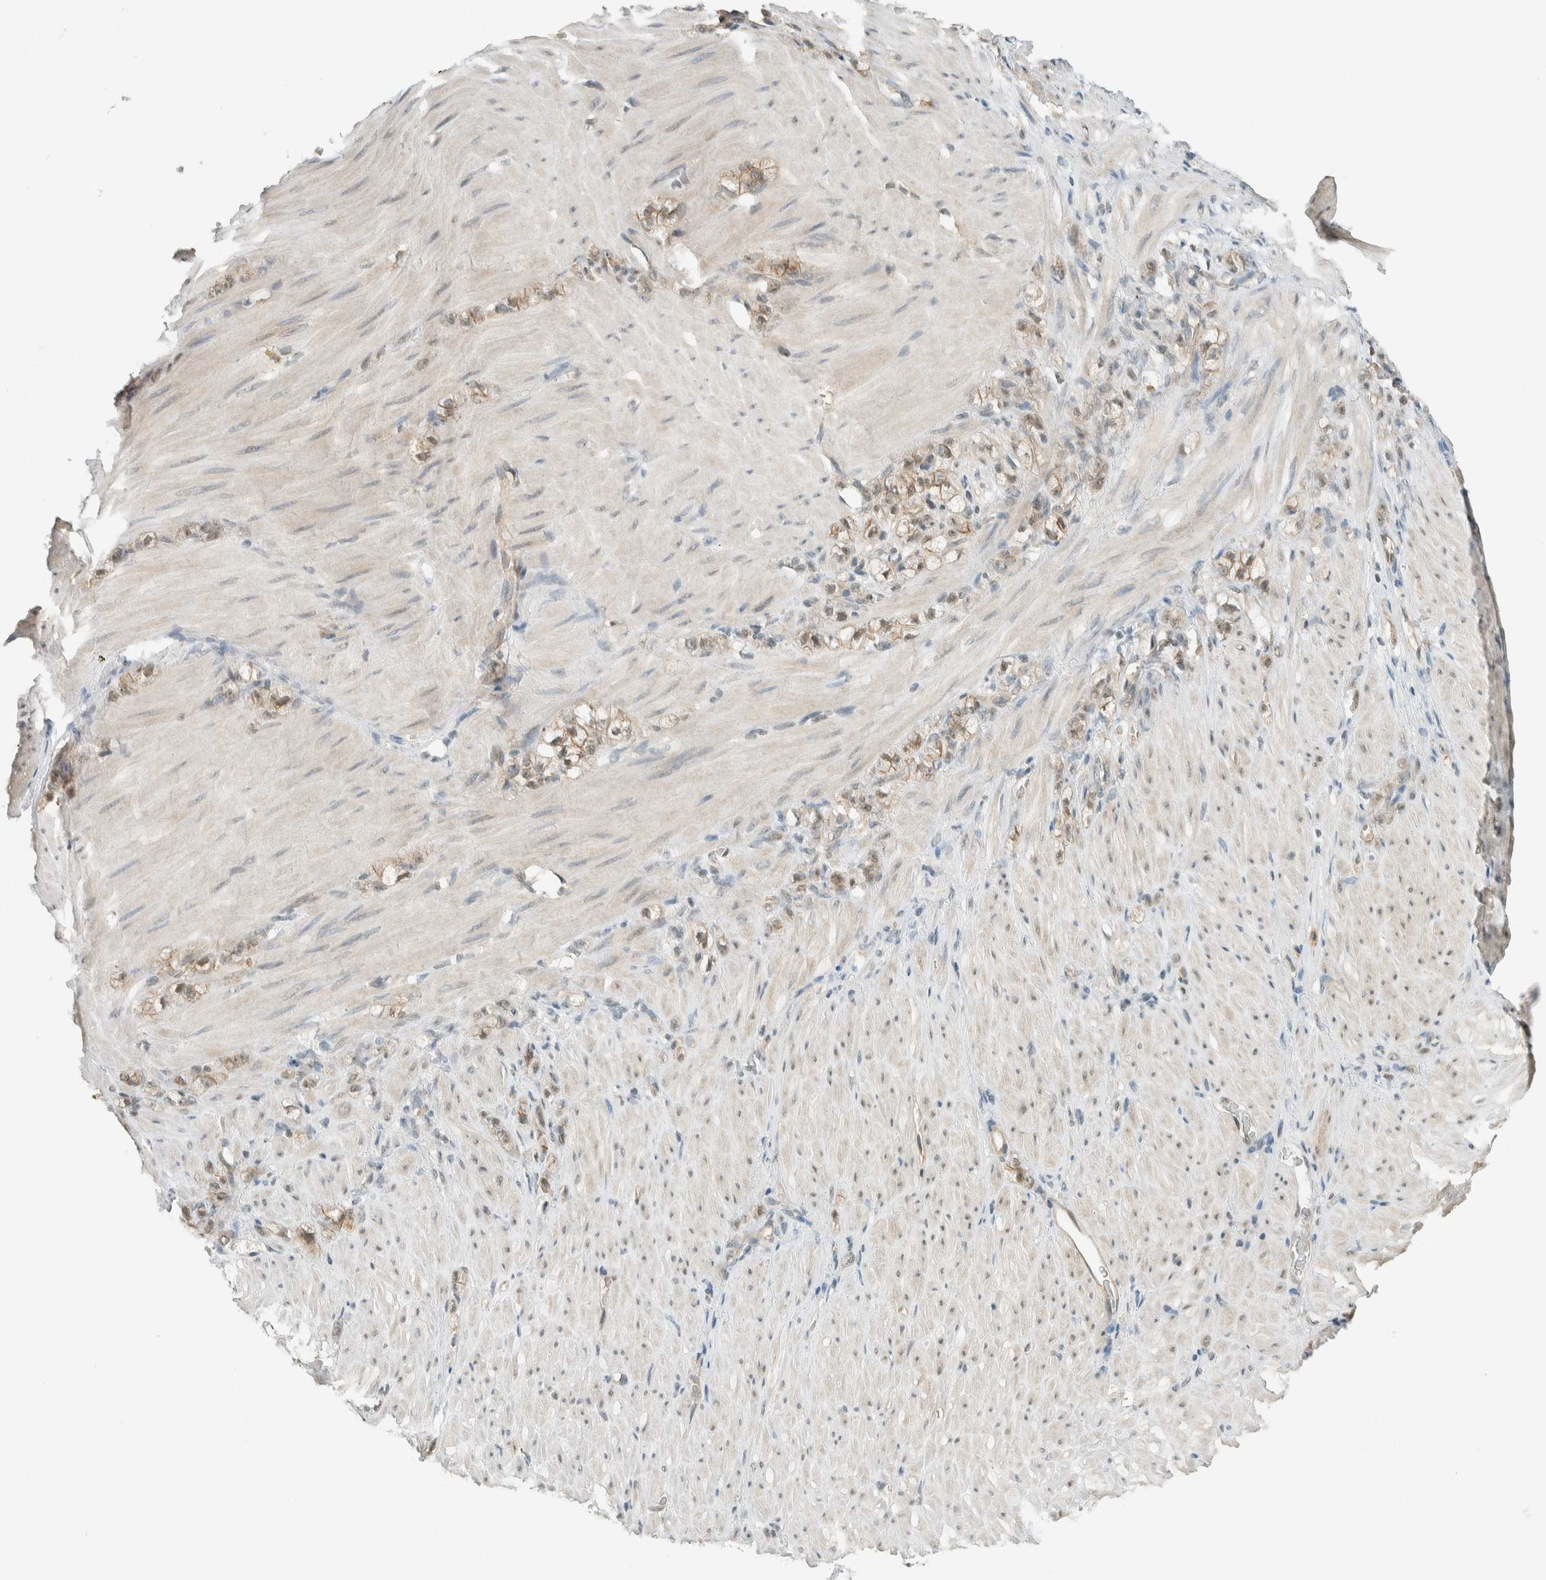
{"staining": {"intensity": "weak", "quantity": ">75%", "location": "cytoplasmic/membranous,nuclear"}, "tissue": "stomach cancer", "cell_type": "Tumor cells", "image_type": "cancer", "snomed": [{"axis": "morphology", "description": "Normal tissue, NOS"}, {"axis": "morphology", "description": "Adenocarcinoma, NOS"}, {"axis": "topography", "description": "Stomach"}], "caption": "Immunohistochemistry (IHC) photomicrograph of neoplastic tissue: adenocarcinoma (stomach) stained using IHC shows low levels of weak protein expression localized specifically in the cytoplasmic/membranous and nuclear of tumor cells, appearing as a cytoplasmic/membranous and nuclear brown color.", "gene": "NIBAN2", "patient": {"sex": "male", "age": 82}}